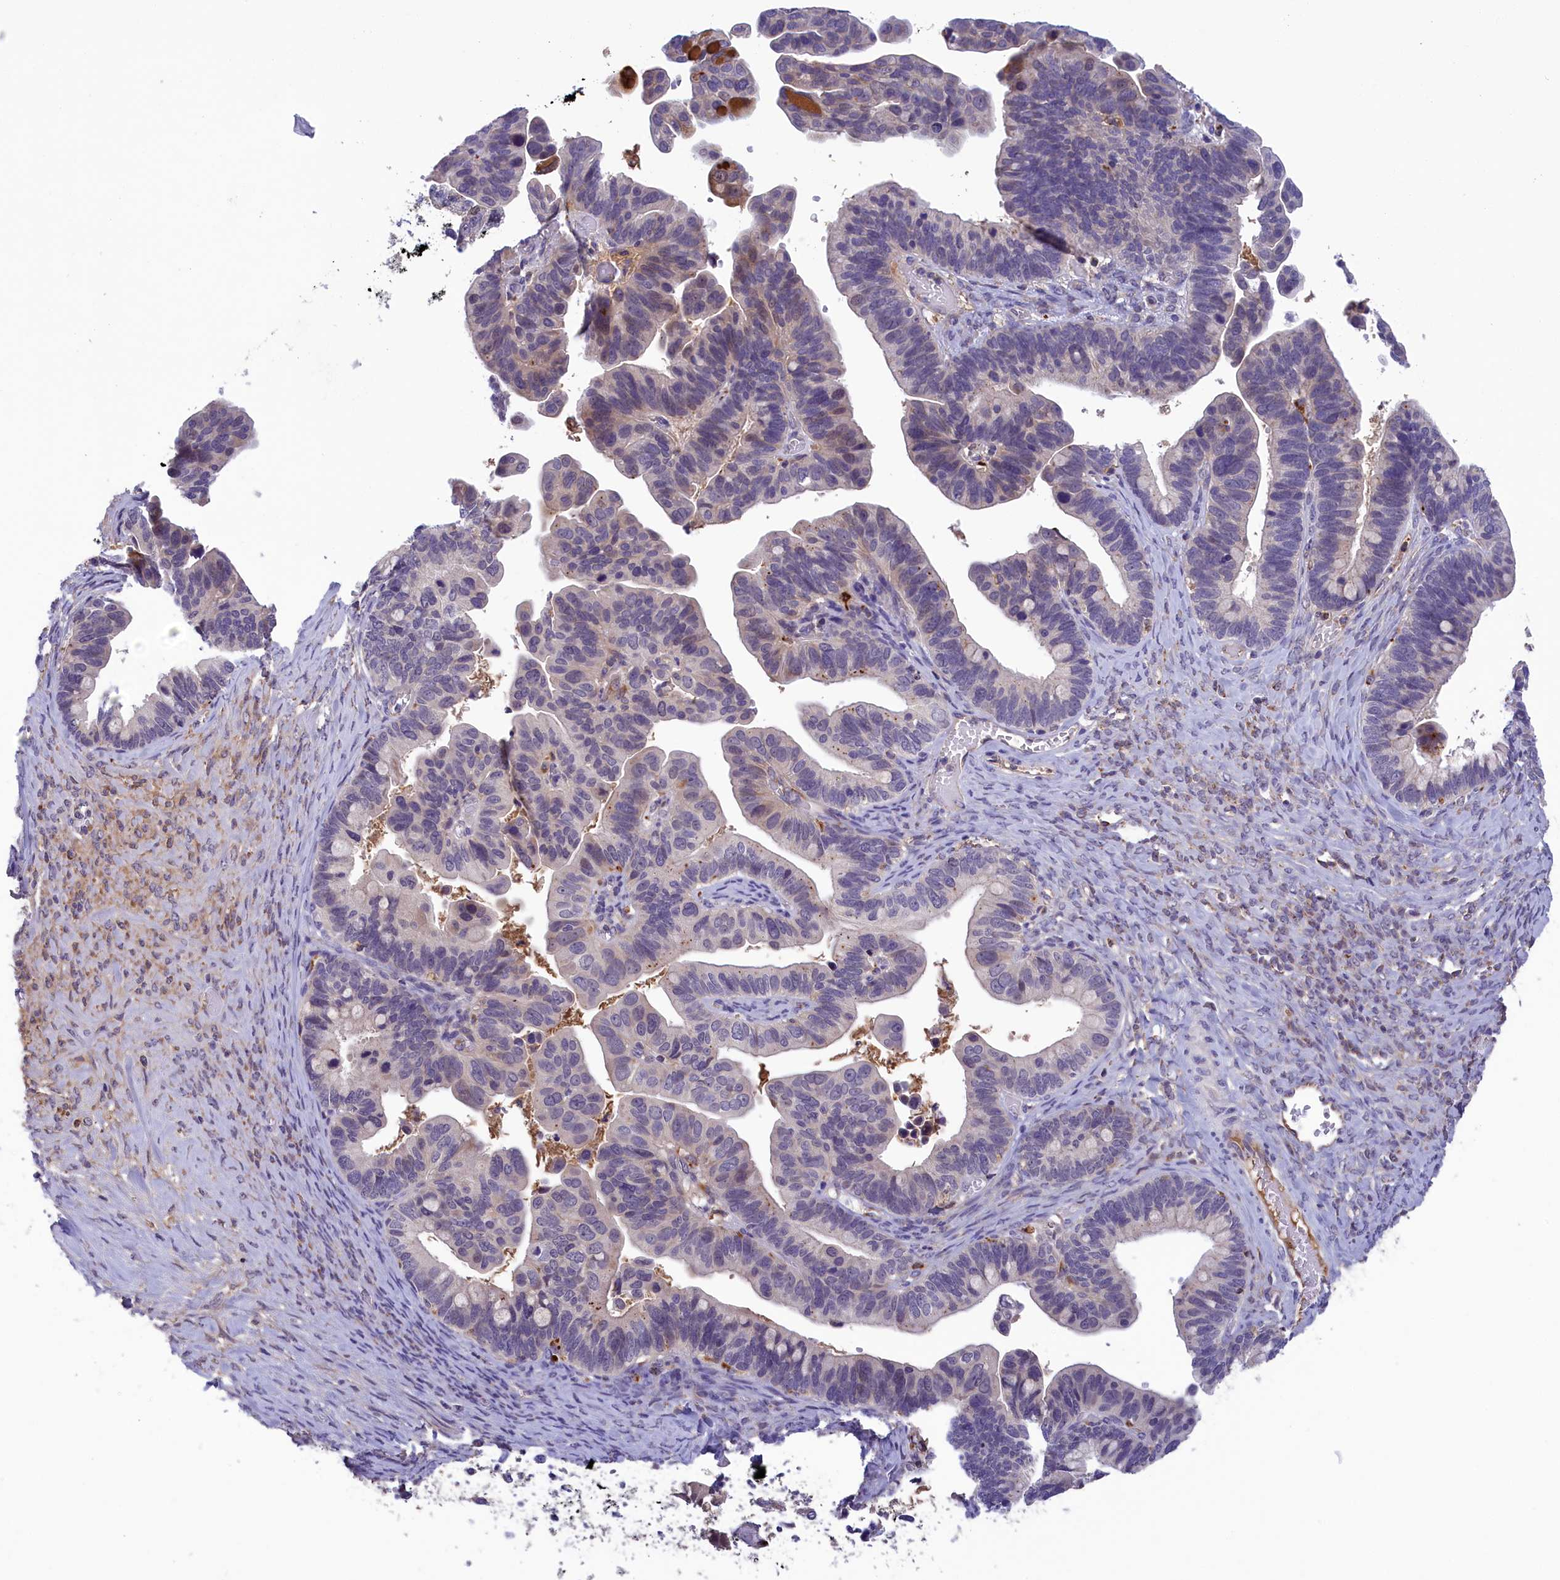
{"staining": {"intensity": "negative", "quantity": "none", "location": "none"}, "tissue": "ovarian cancer", "cell_type": "Tumor cells", "image_type": "cancer", "snomed": [{"axis": "morphology", "description": "Cystadenocarcinoma, serous, NOS"}, {"axis": "topography", "description": "Ovary"}], "caption": "IHC of serous cystadenocarcinoma (ovarian) displays no positivity in tumor cells.", "gene": "STYX", "patient": {"sex": "female", "age": 56}}